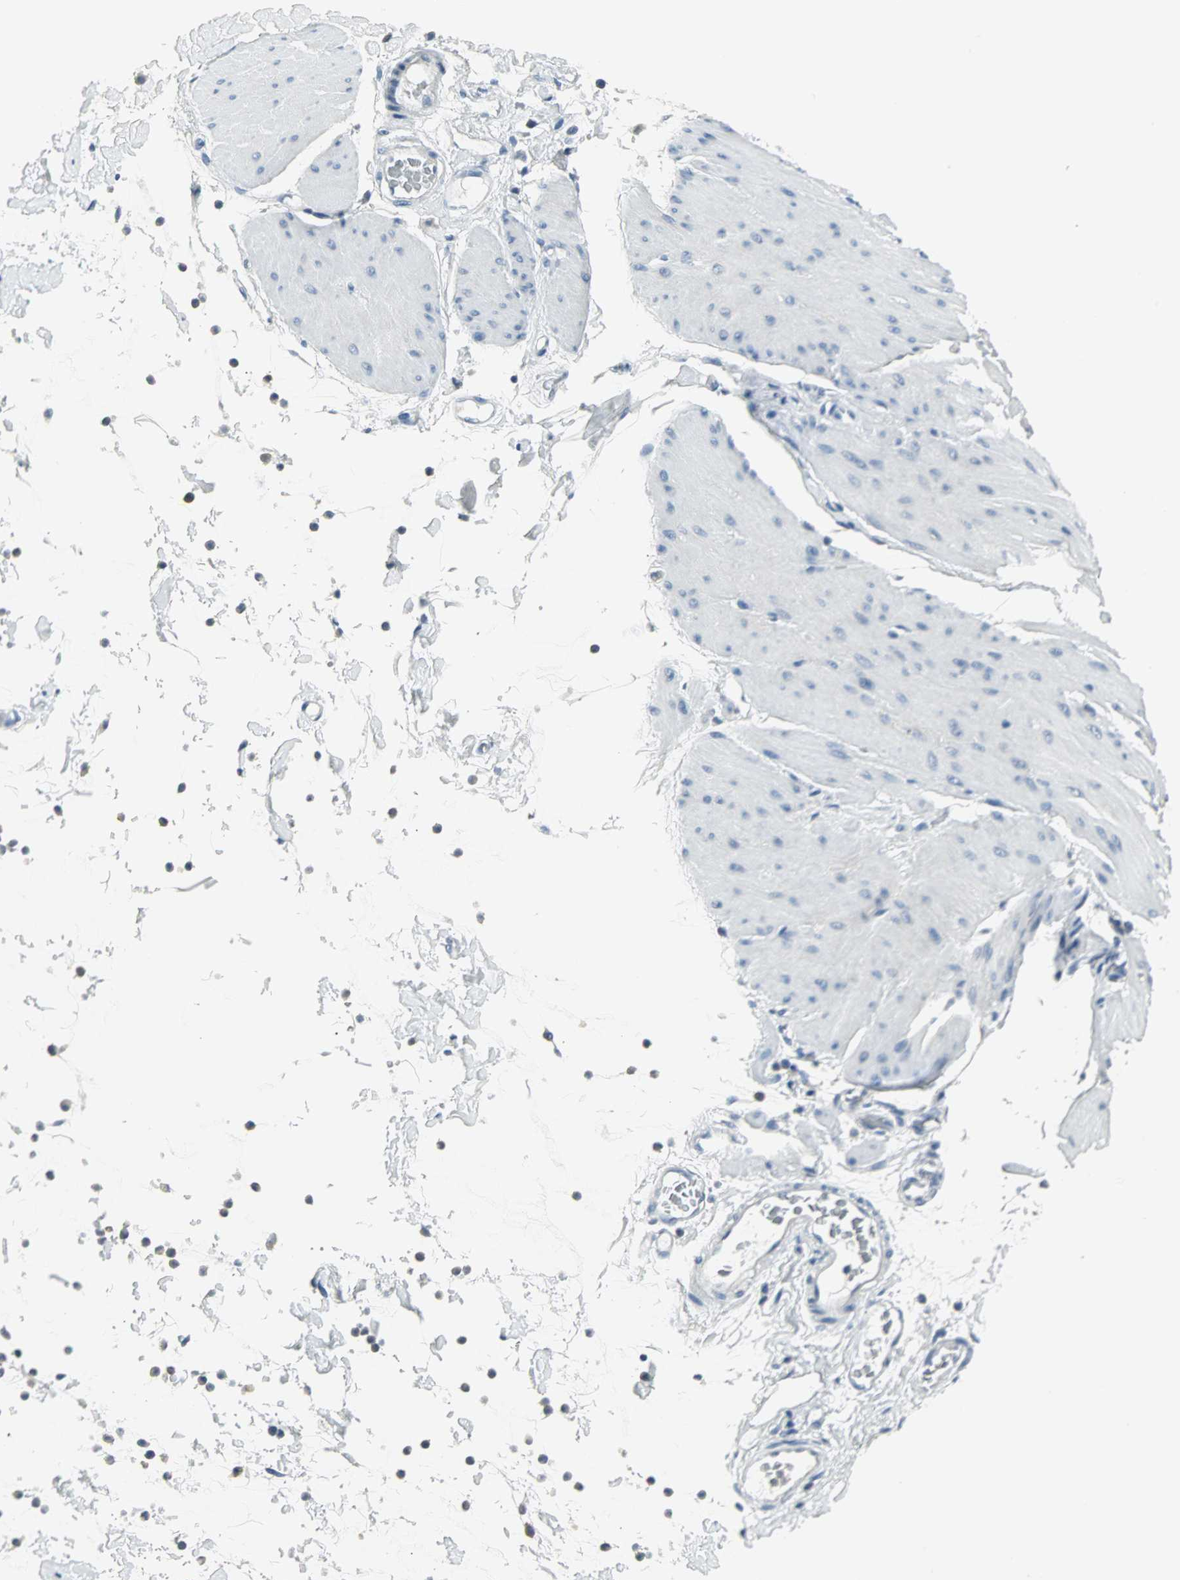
{"staining": {"intensity": "negative", "quantity": "none", "location": "none"}, "tissue": "smooth muscle", "cell_type": "Smooth muscle cells", "image_type": "normal", "snomed": [{"axis": "morphology", "description": "Normal tissue, NOS"}, {"axis": "topography", "description": "Smooth muscle"}, {"axis": "topography", "description": "Colon"}], "caption": "Immunohistochemistry micrograph of unremarkable human smooth muscle stained for a protein (brown), which demonstrates no positivity in smooth muscle cells.", "gene": "SLC2A5", "patient": {"sex": "male", "age": 67}}